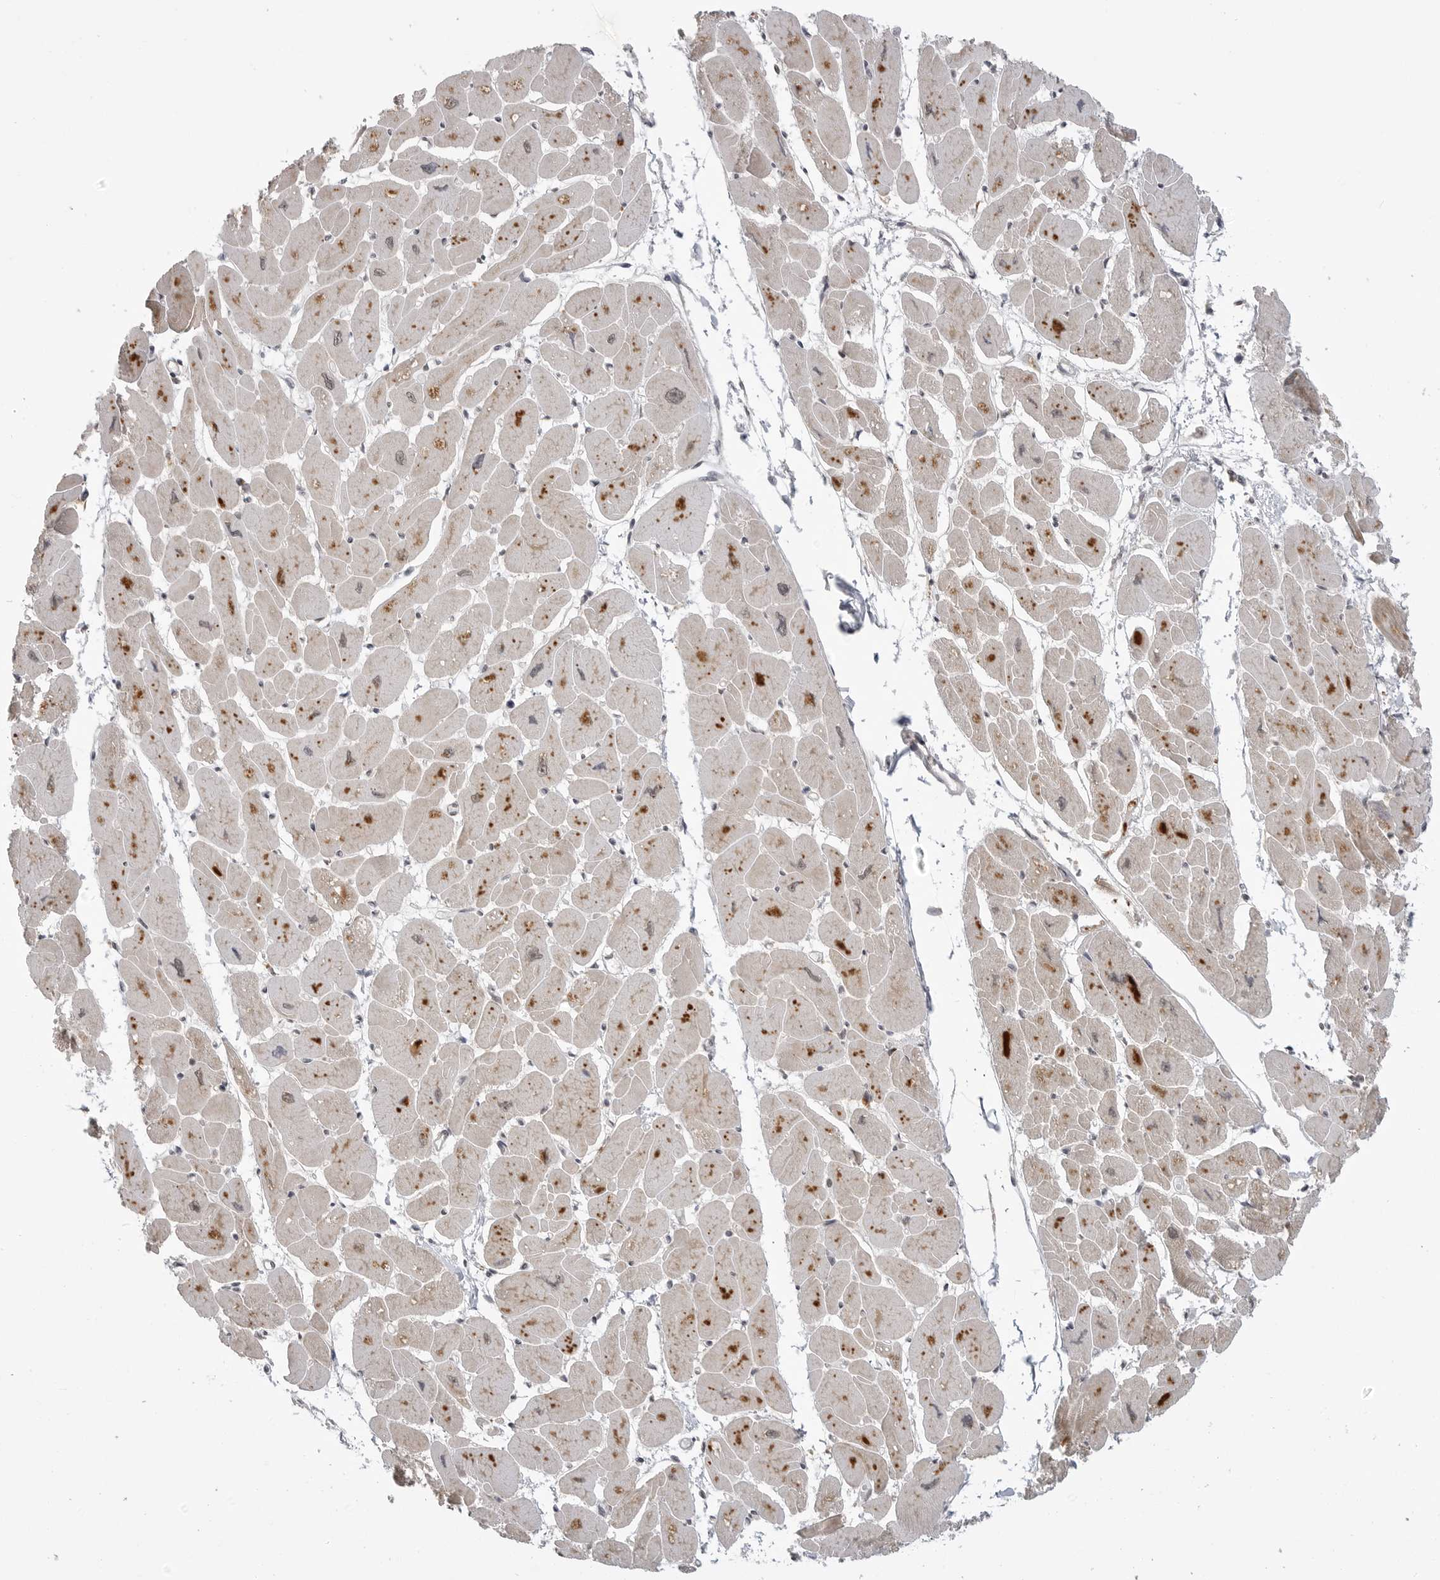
{"staining": {"intensity": "moderate", "quantity": "25%-75%", "location": "cytoplasmic/membranous"}, "tissue": "heart muscle", "cell_type": "Cardiomyocytes", "image_type": "normal", "snomed": [{"axis": "morphology", "description": "Normal tissue, NOS"}, {"axis": "topography", "description": "Heart"}], "caption": "Unremarkable heart muscle was stained to show a protein in brown. There is medium levels of moderate cytoplasmic/membranous positivity in about 25%-75% of cardiomyocytes. Immunohistochemistry (ihc) stains the protein of interest in brown and the nuclei are stained blue.", "gene": "KALRN", "patient": {"sex": "female", "age": 54}}